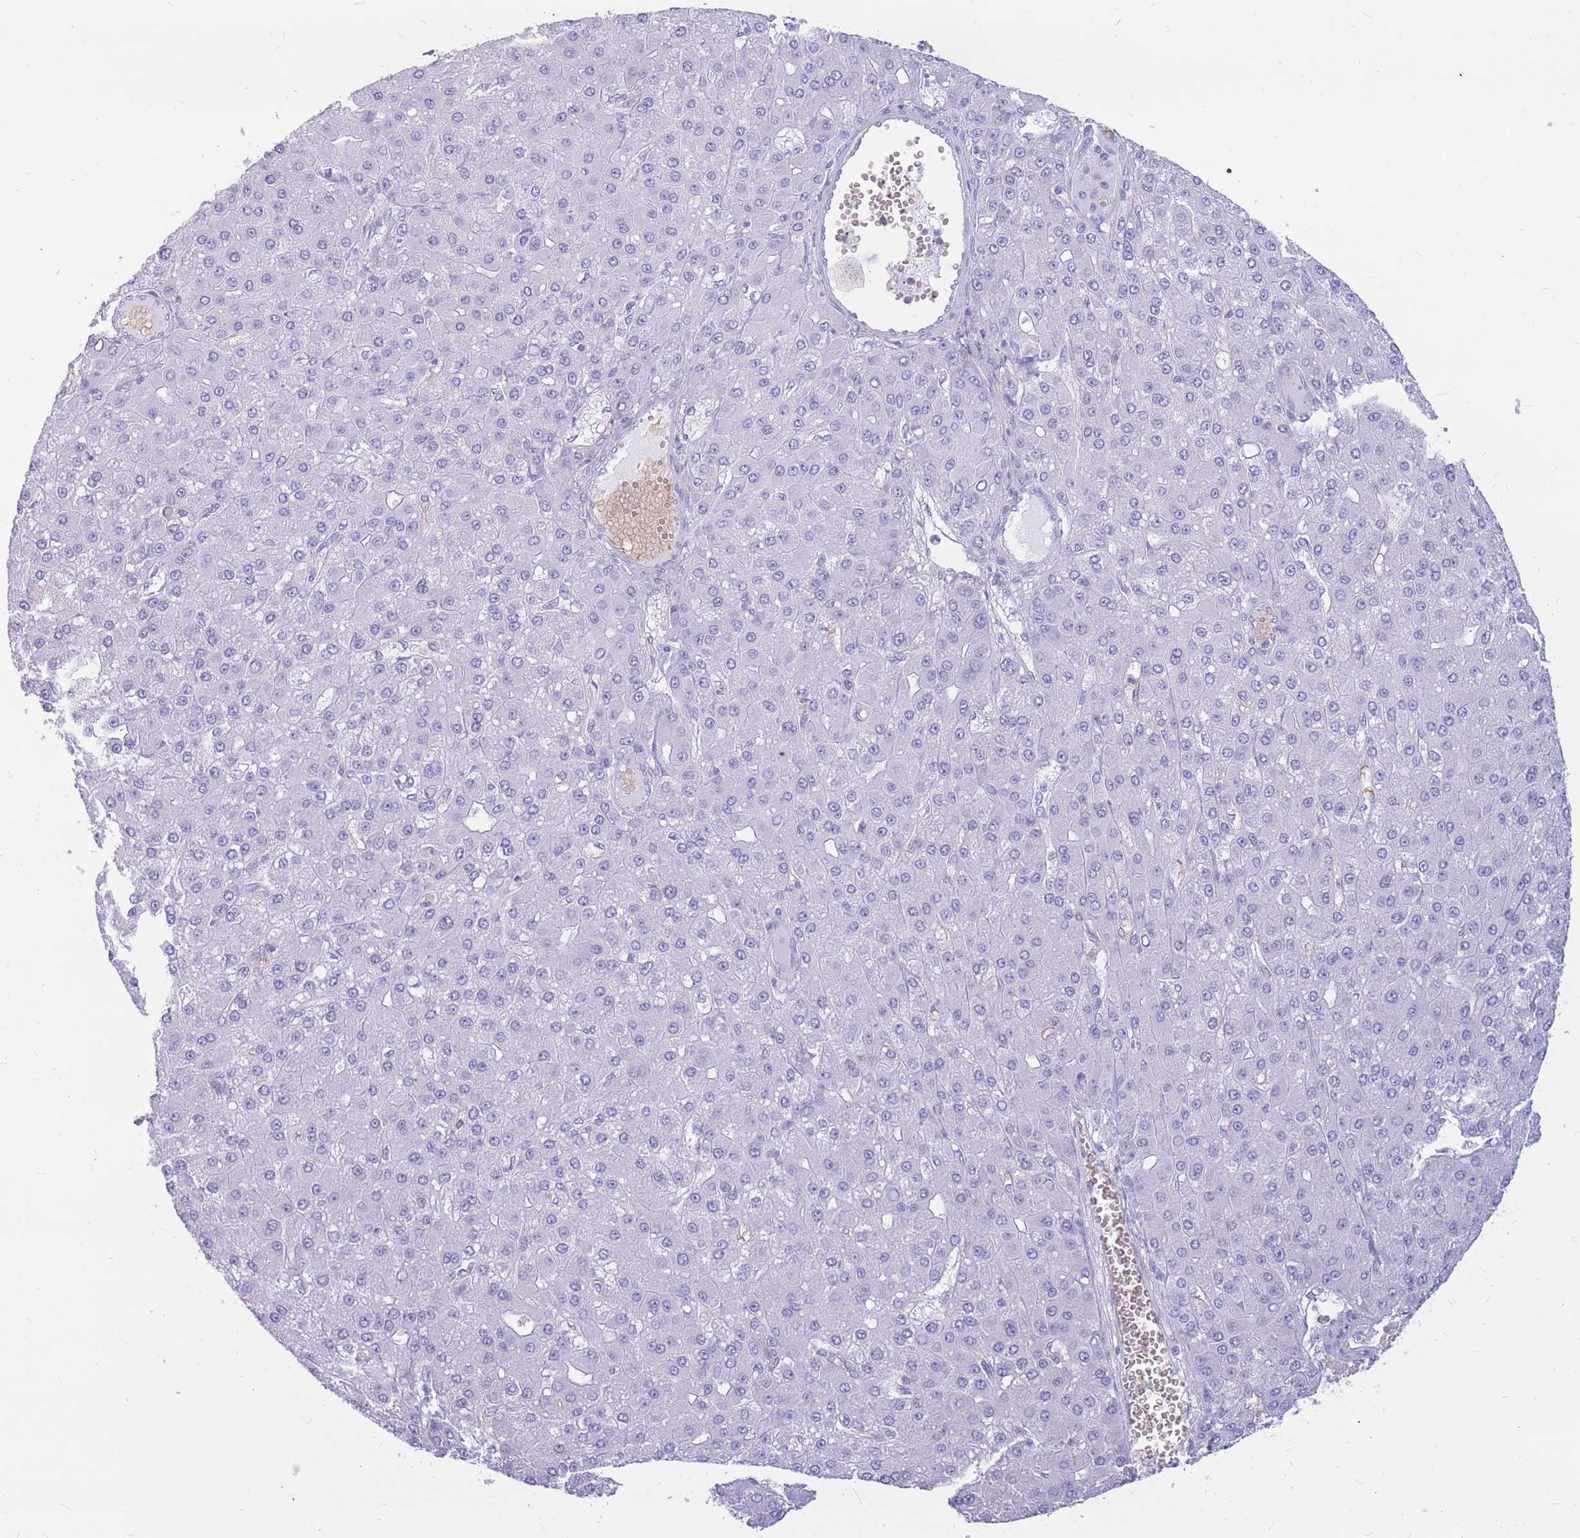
{"staining": {"intensity": "negative", "quantity": "none", "location": "none"}, "tissue": "liver cancer", "cell_type": "Tumor cells", "image_type": "cancer", "snomed": [{"axis": "morphology", "description": "Carcinoma, Hepatocellular, NOS"}, {"axis": "topography", "description": "Liver"}], "caption": "Histopathology image shows no significant protein expression in tumor cells of hepatocellular carcinoma (liver).", "gene": "ADD2", "patient": {"sex": "male", "age": 67}}